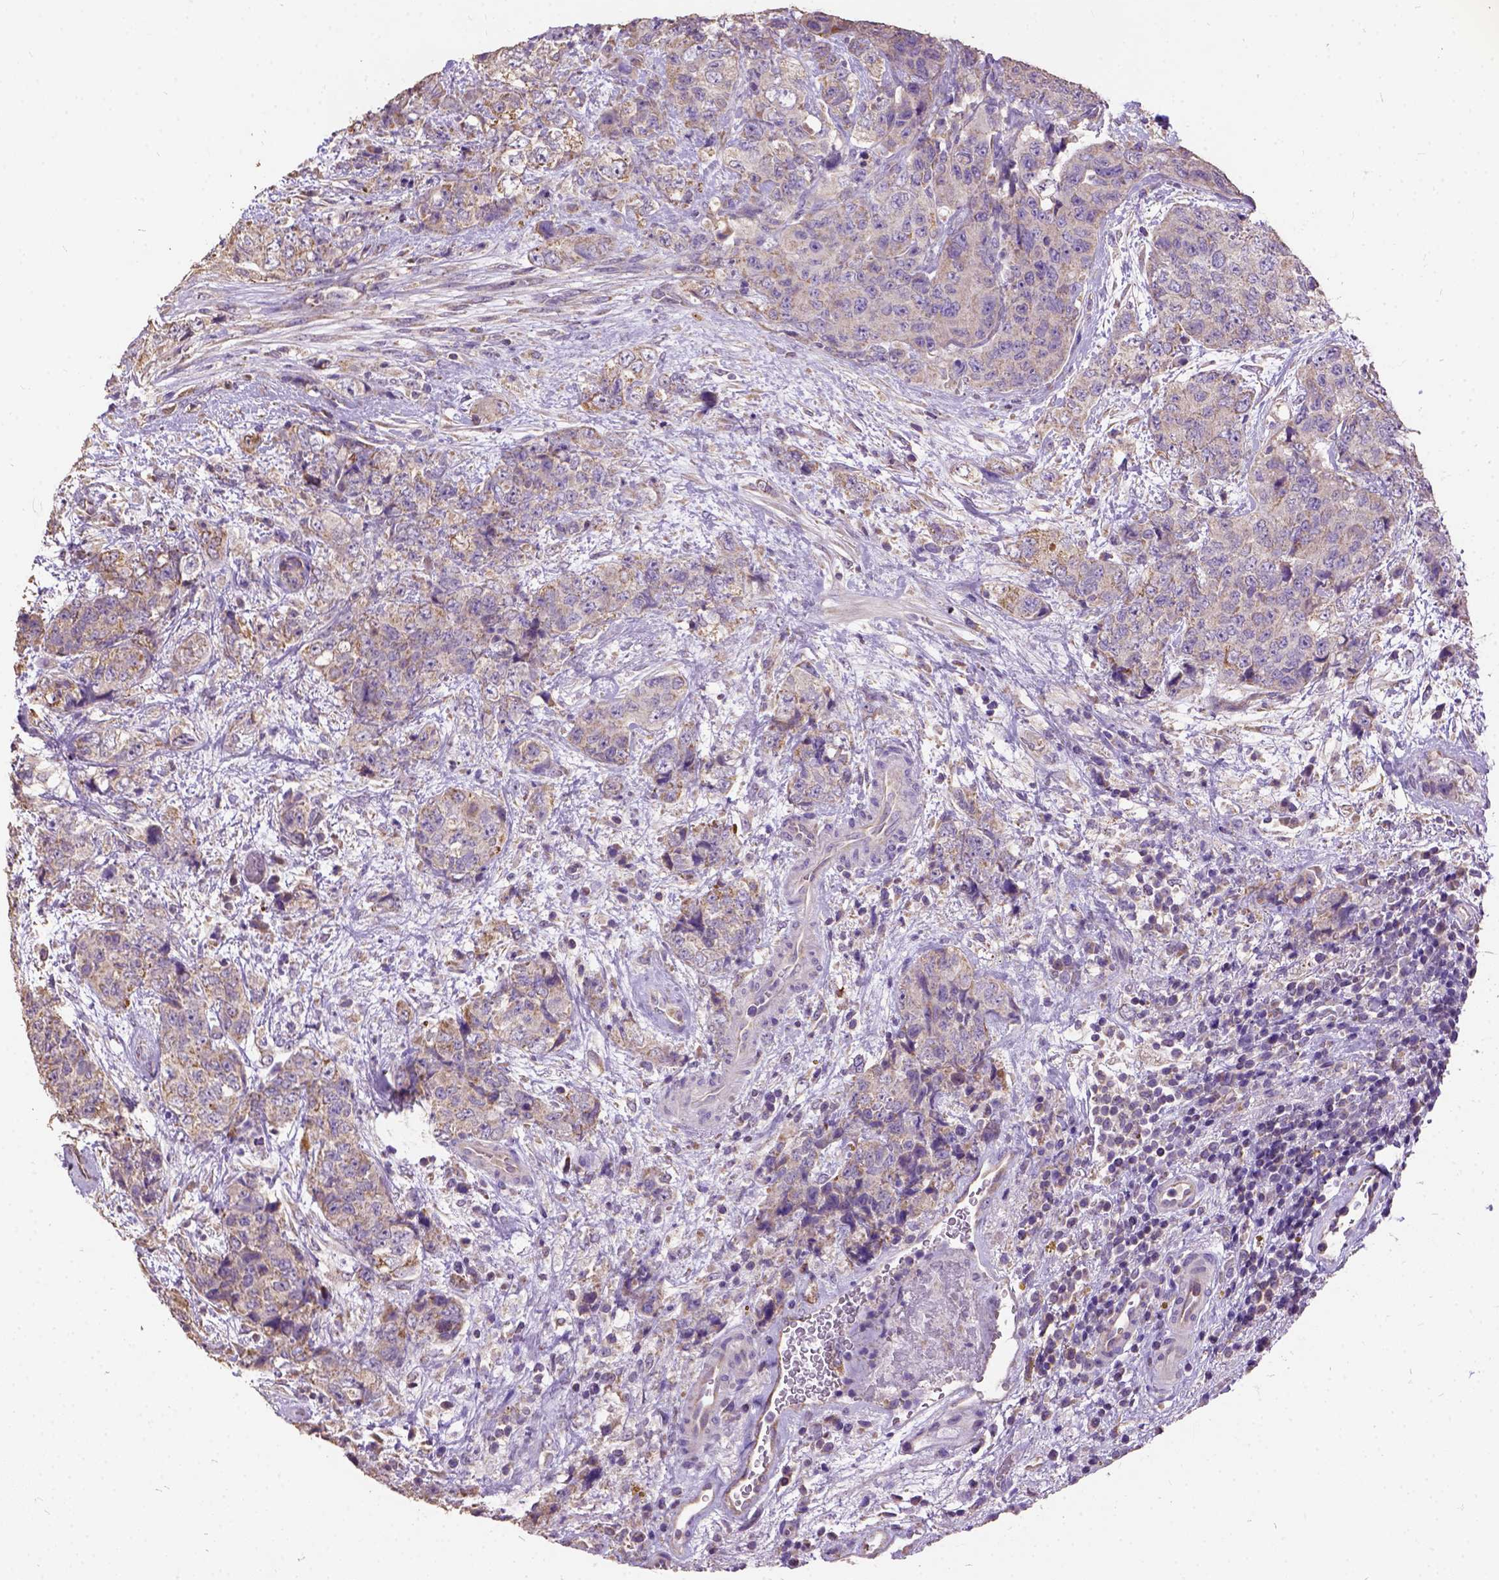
{"staining": {"intensity": "weak", "quantity": ">75%", "location": "cytoplasmic/membranous"}, "tissue": "urothelial cancer", "cell_type": "Tumor cells", "image_type": "cancer", "snomed": [{"axis": "morphology", "description": "Urothelial carcinoma, High grade"}, {"axis": "topography", "description": "Urinary bladder"}], "caption": "Immunohistochemical staining of human urothelial cancer demonstrates low levels of weak cytoplasmic/membranous protein positivity in about >75% of tumor cells.", "gene": "DQX1", "patient": {"sex": "female", "age": 78}}